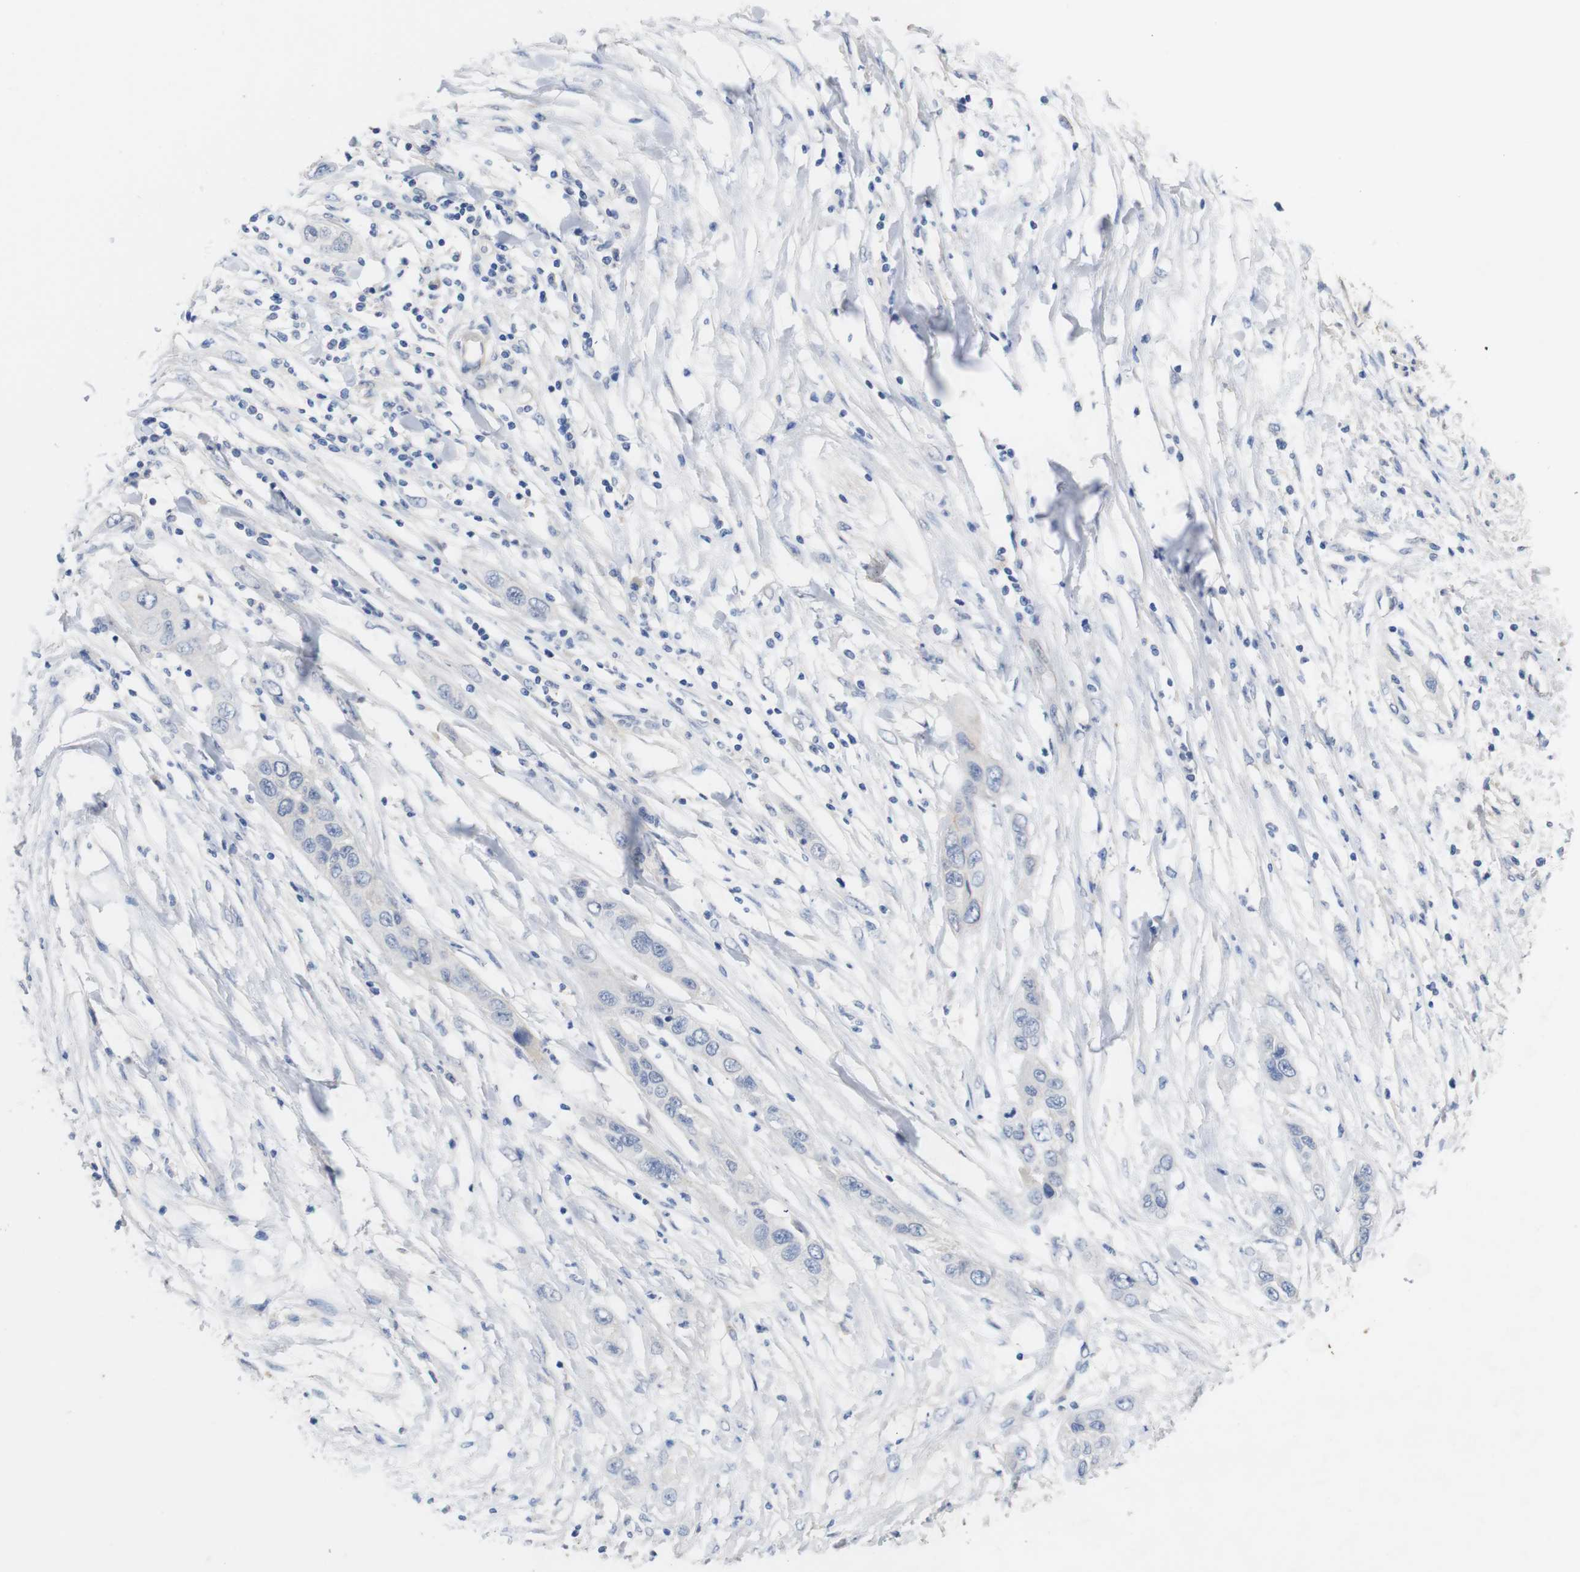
{"staining": {"intensity": "negative", "quantity": "none", "location": "none"}, "tissue": "pancreatic cancer", "cell_type": "Tumor cells", "image_type": "cancer", "snomed": [{"axis": "morphology", "description": "Adenocarcinoma, NOS"}, {"axis": "topography", "description": "Pancreas"}], "caption": "An immunohistochemistry photomicrograph of adenocarcinoma (pancreatic) is shown. There is no staining in tumor cells of adenocarcinoma (pancreatic).", "gene": "KIDINS220", "patient": {"sex": "female", "age": 70}}